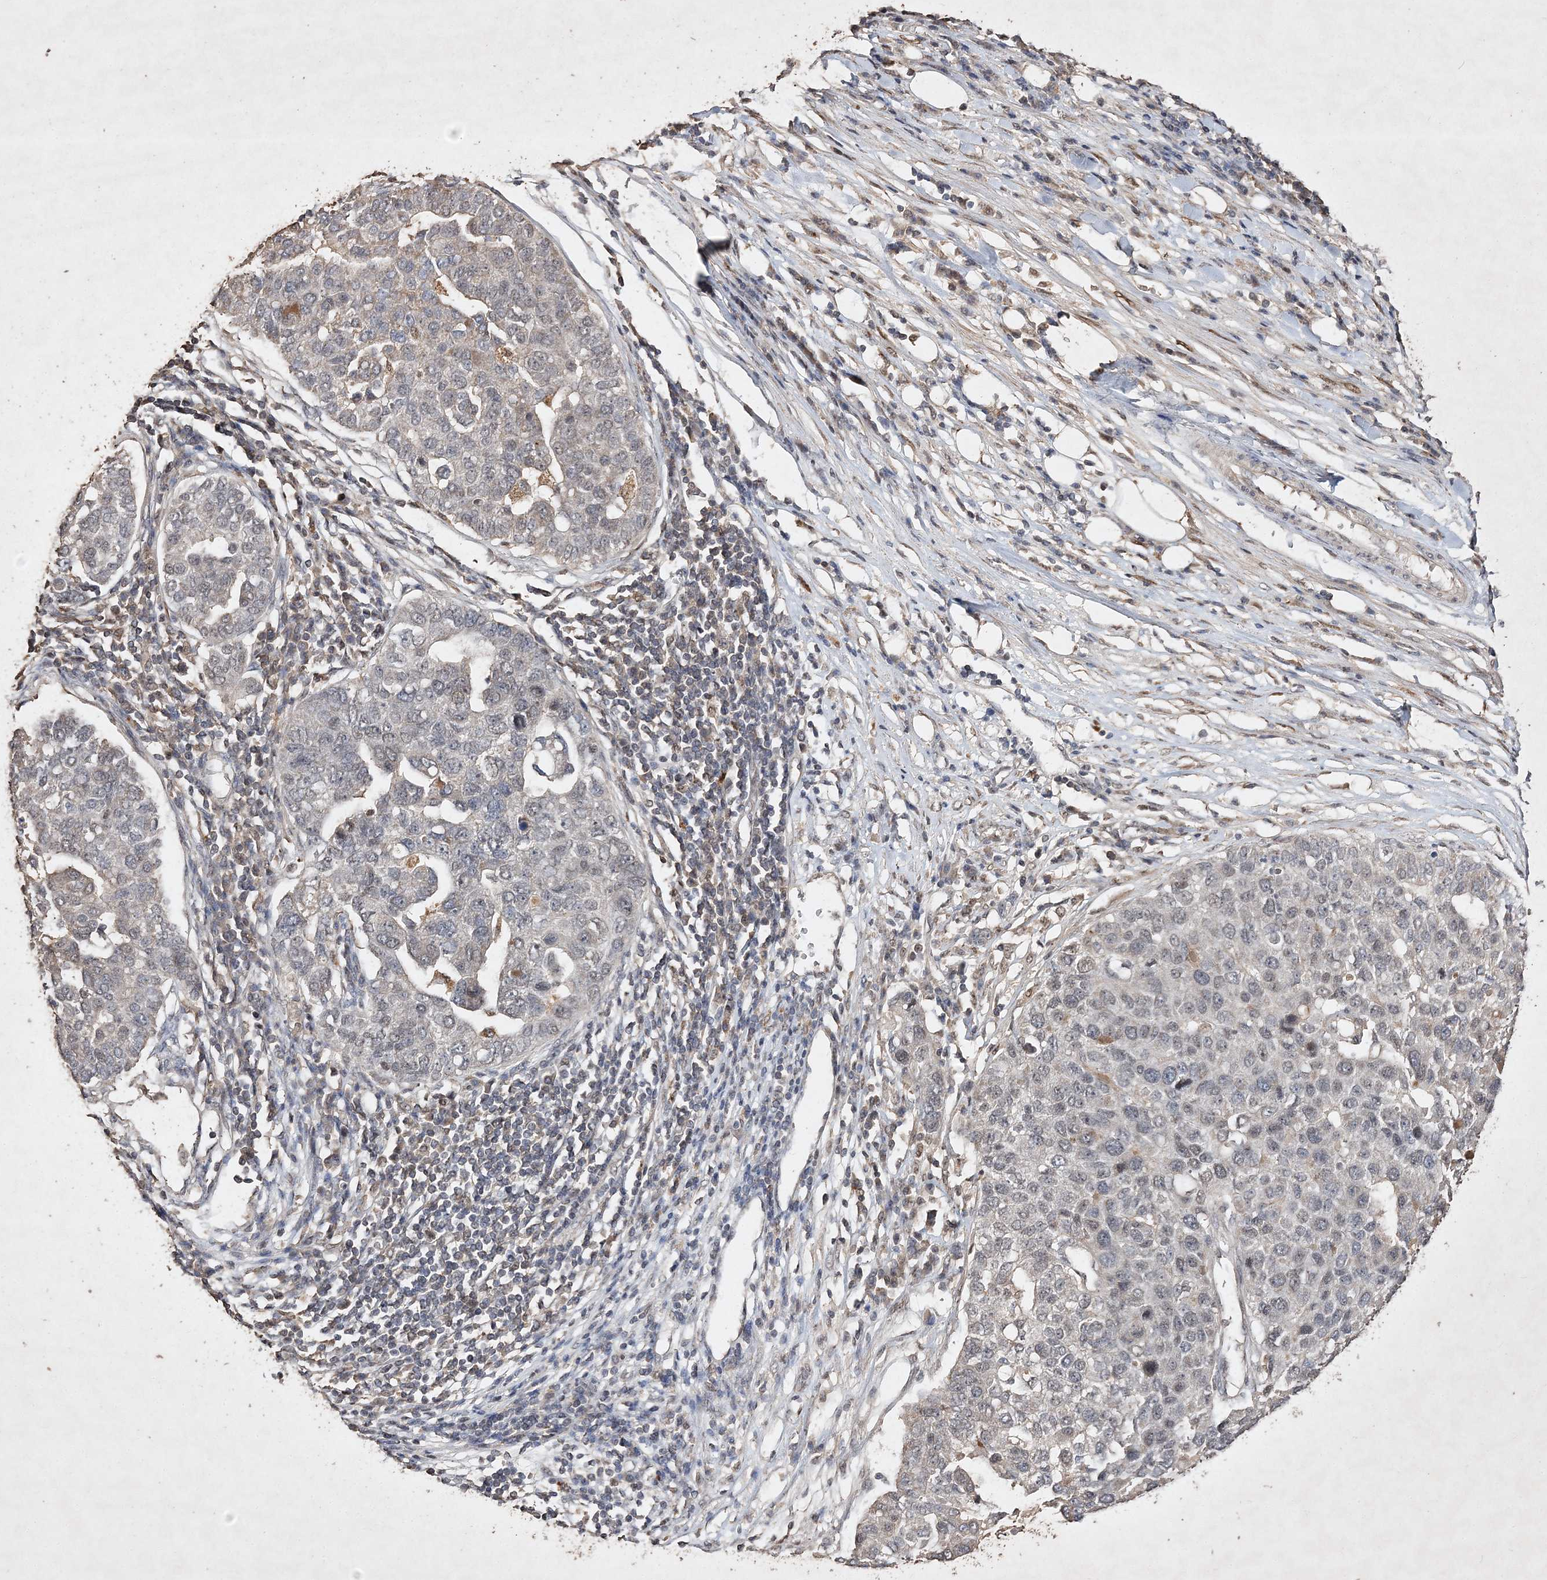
{"staining": {"intensity": "weak", "quantity": "<25%", "location": "nuclear"}, "tissue": "pancreatic cancer", "cell_type": "Tumor cells", "image_type": "cancer", "snomed": [{"axis": "morphology", "description": "Adenocarcinoma, NOS"}, {"axis": "topography", "description": "Pancreas"}], "caption": "A photomicrograph of adenocarcinoma (pancreatic) stained for a protein displays no brown staining in tumor cells.", "gene": "C3orf38", "patient": {"sex": "female", "age": 61}}